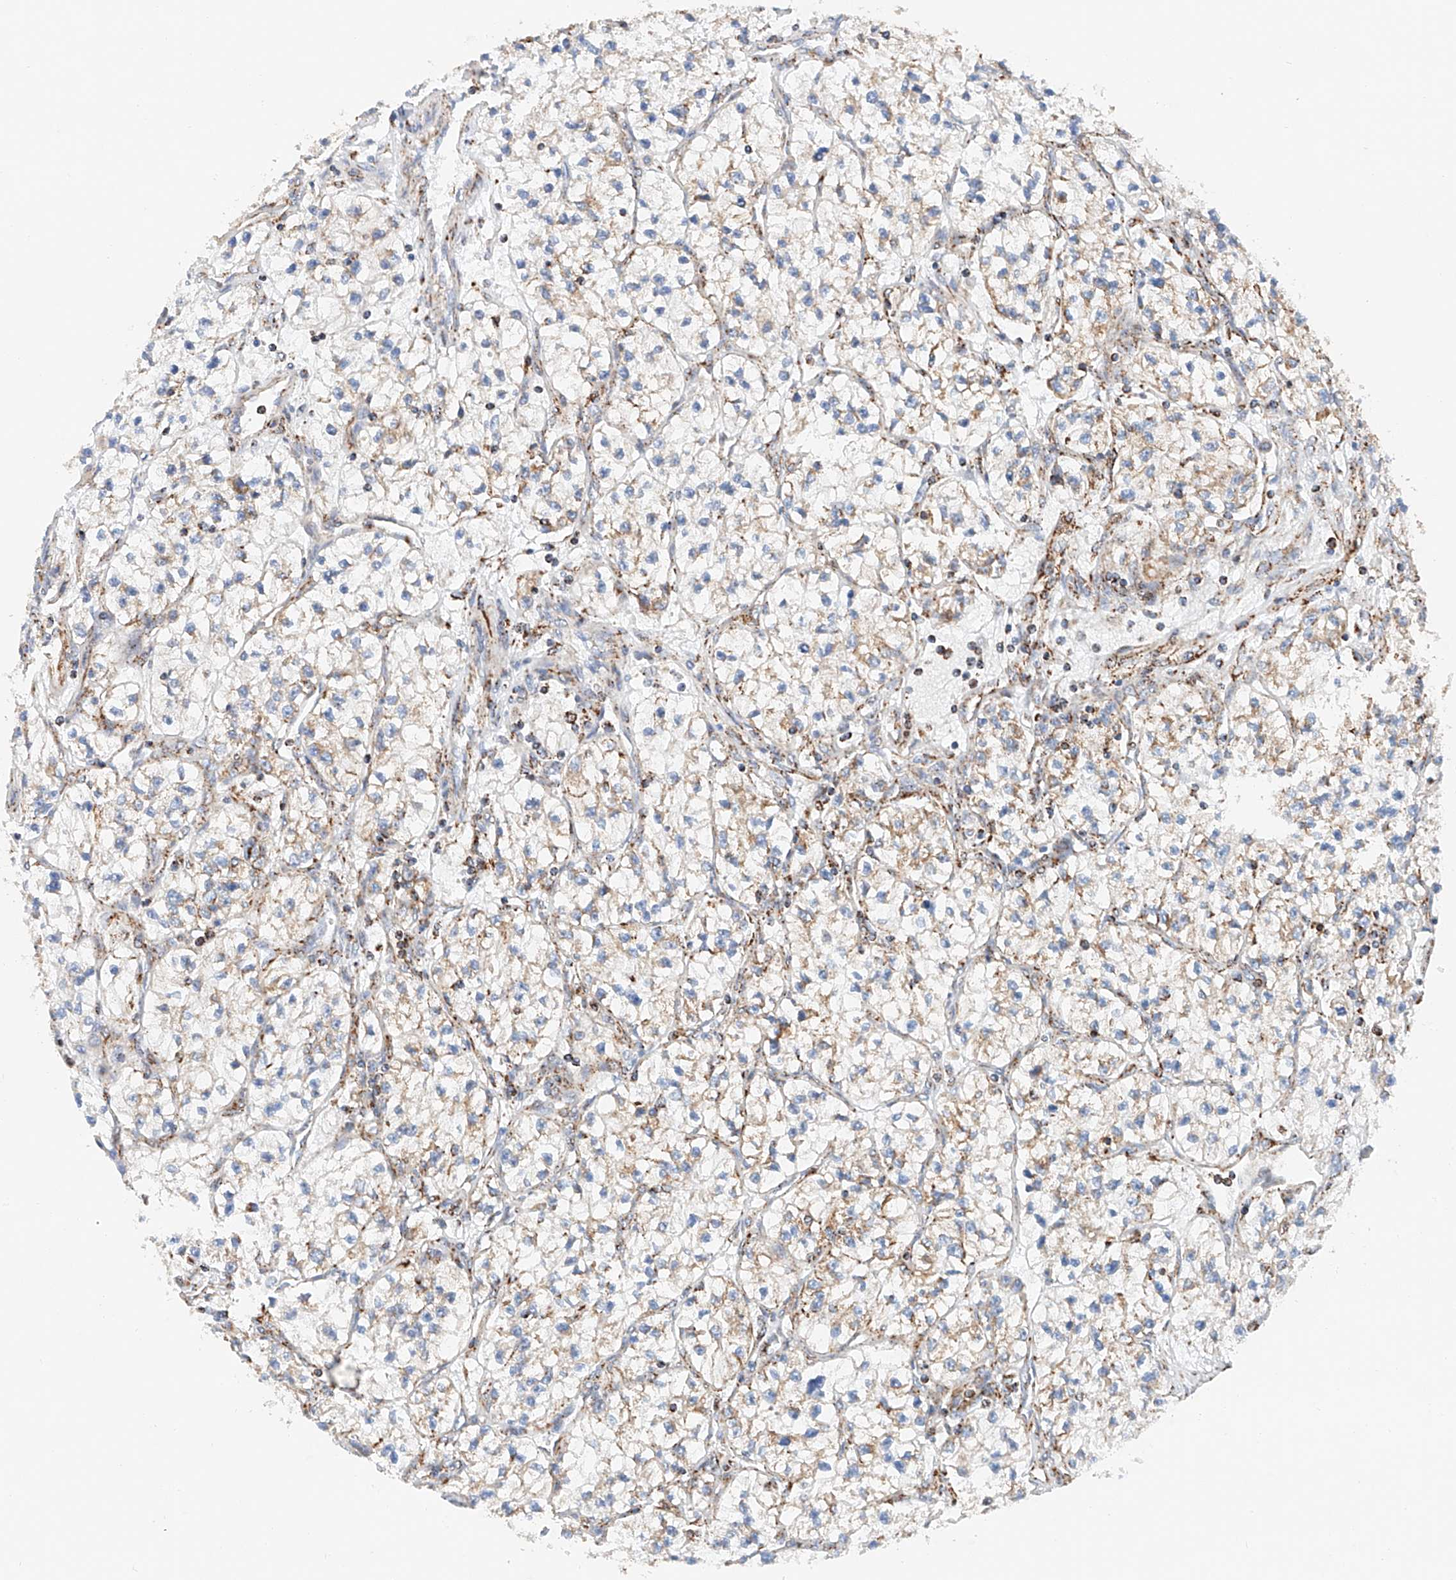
{"staining": {"intensity": "negative", "quantity": "none", "location": "none"}, "tissue": "renal cancer", "cell_type": "Tumor cells", "image_type": "cancer", "snomed": [{"axis": "morphology", "description": "Adenocarcinoma, NOS"}, {"axis": "topography", "description": "Kidney"}], "caption": "This is an immunohistochemistry (IHC) histopathology image of human renal adenocarcinoma. There is no staining in tumor cells.", "gene": "NDUFV3", "patient": {"sex": "female", "age": 57}}